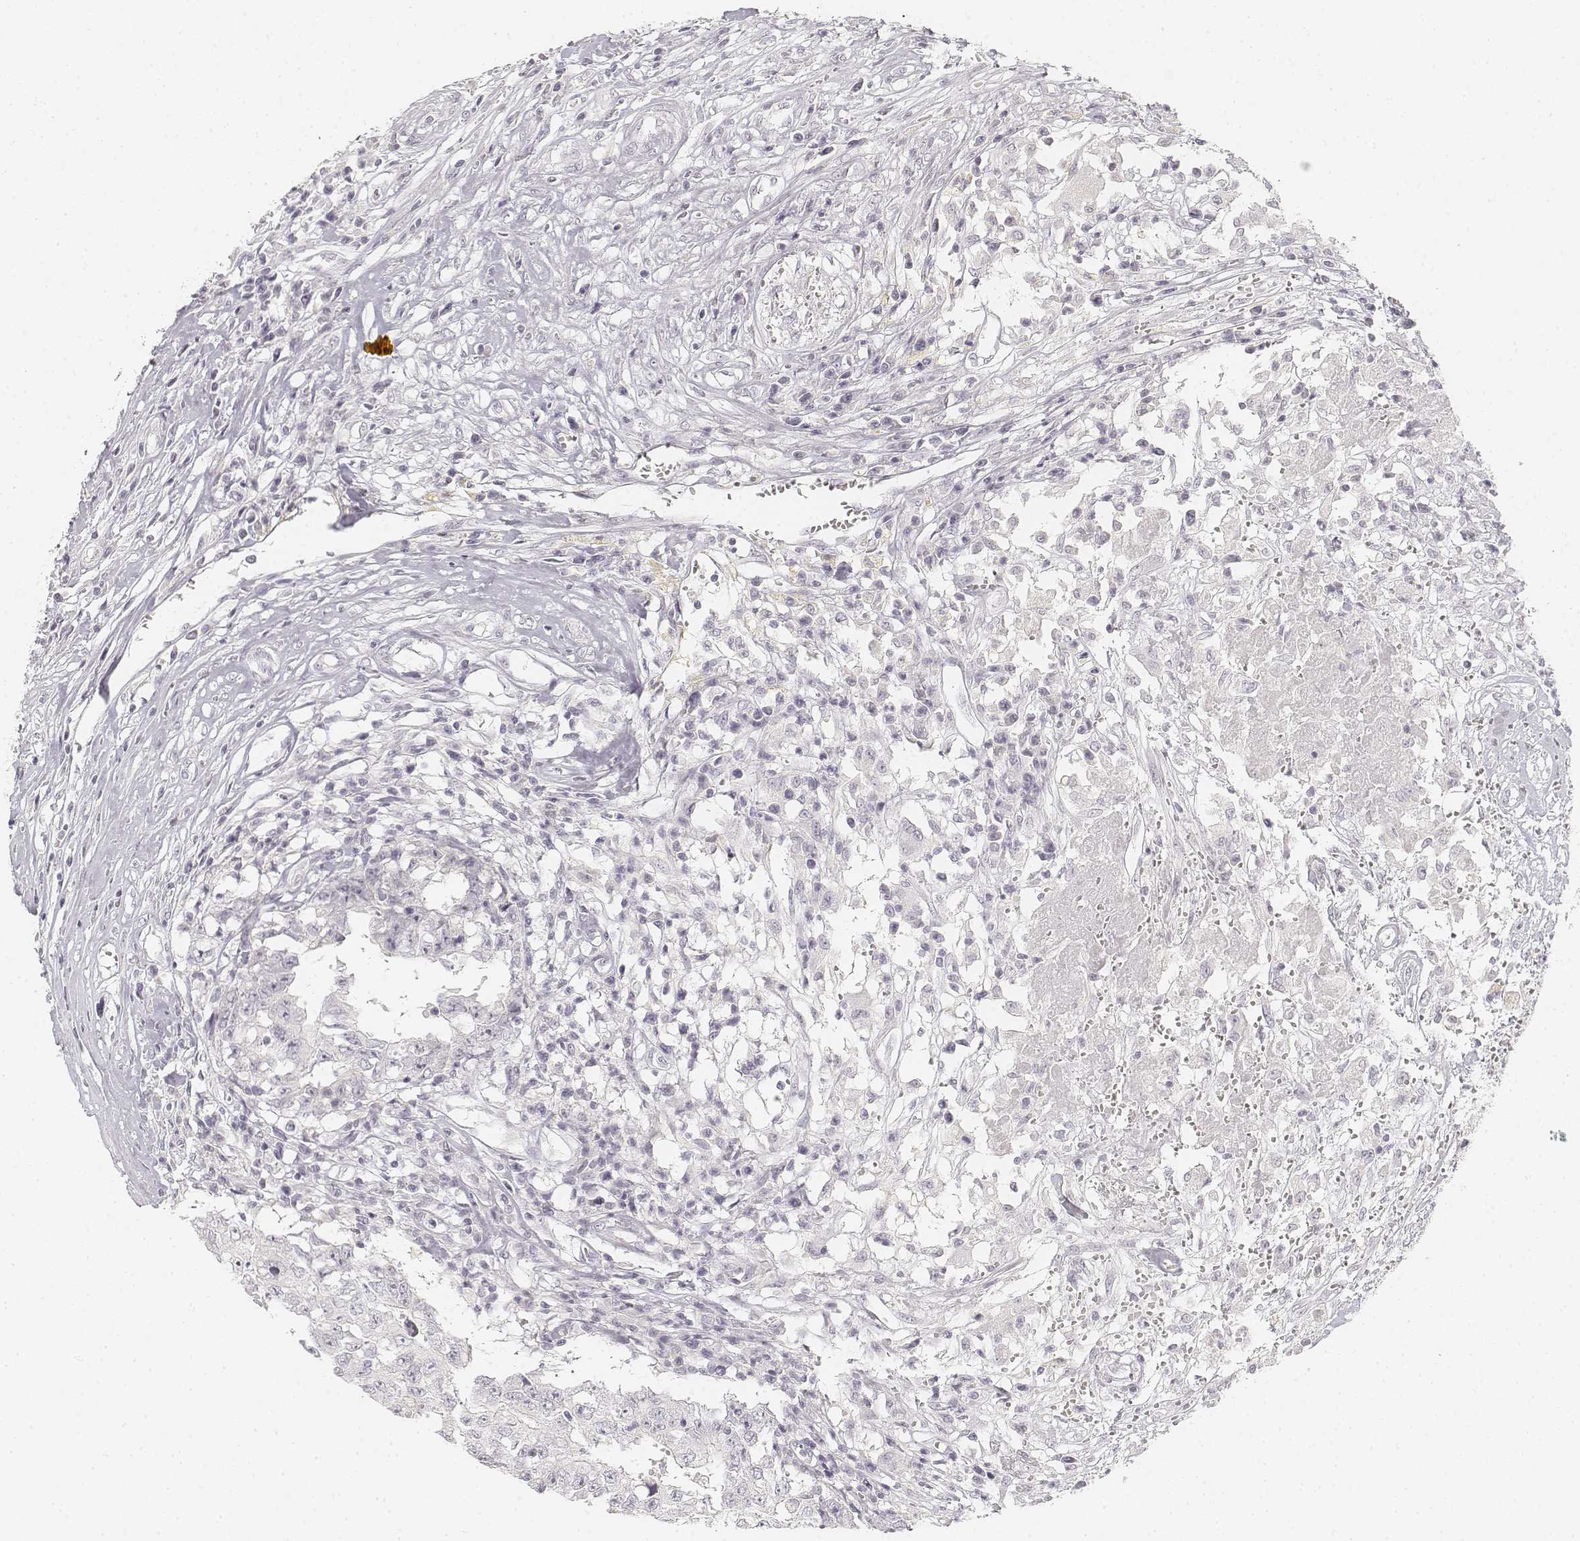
{"staining": {"intensity": "negative", "quantity": "none", "location": "none"}, "tissue": "testis cancer", "cell_type": "Tumor cells", "image_type": "cancer", "snomed": [{"axis": "morphology", "description": "Carcinoma, Embryonal, NOS"}, {"axis": "topography", "description": "Testis"}], "caption": "Immunohistochemical staining of human embryonal carcinoma (testis) demonstrates no significant positivity in tumor cells.", "gene": "DSG4", "patient": {"sex": "male", "age": 36}}